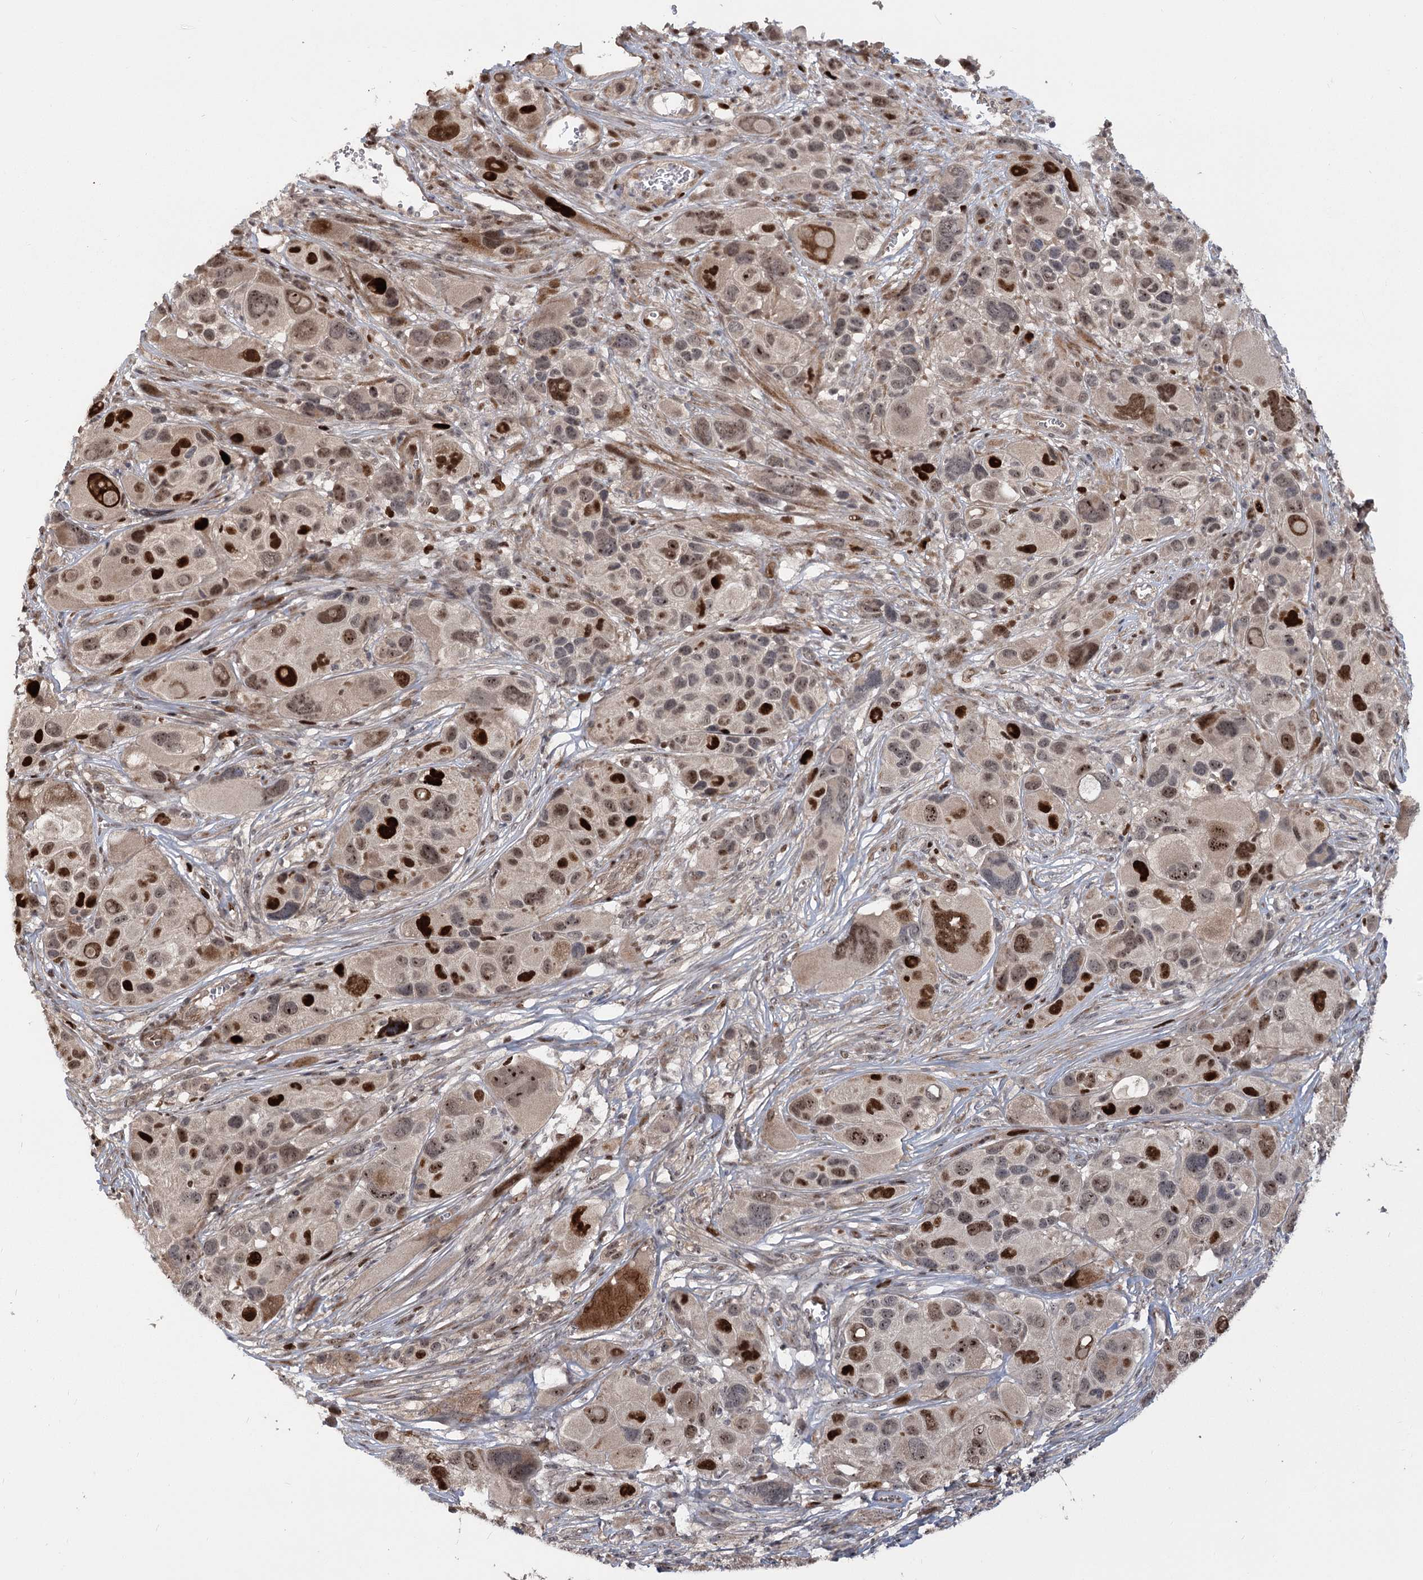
{"staining": {"intensity": "strong", "quantity": "<25%", "location": "nuclear"}, "tissue": "melanoma", "cell_type": "Tumor cells", "image_type": "cancer", "snomed": [{"axis": "morphology", "description": "Malignant melanoma, NOS"}, {"axis": "topography", "description": "Skin of trunk"}], "caption": "Human melanoma stained with a brown dye shows strong nuclear positive positivity in approximately <25% of tumor cells.", "gene": "PIK3C2A", "patient": {"sex": "male", "age": 71}}